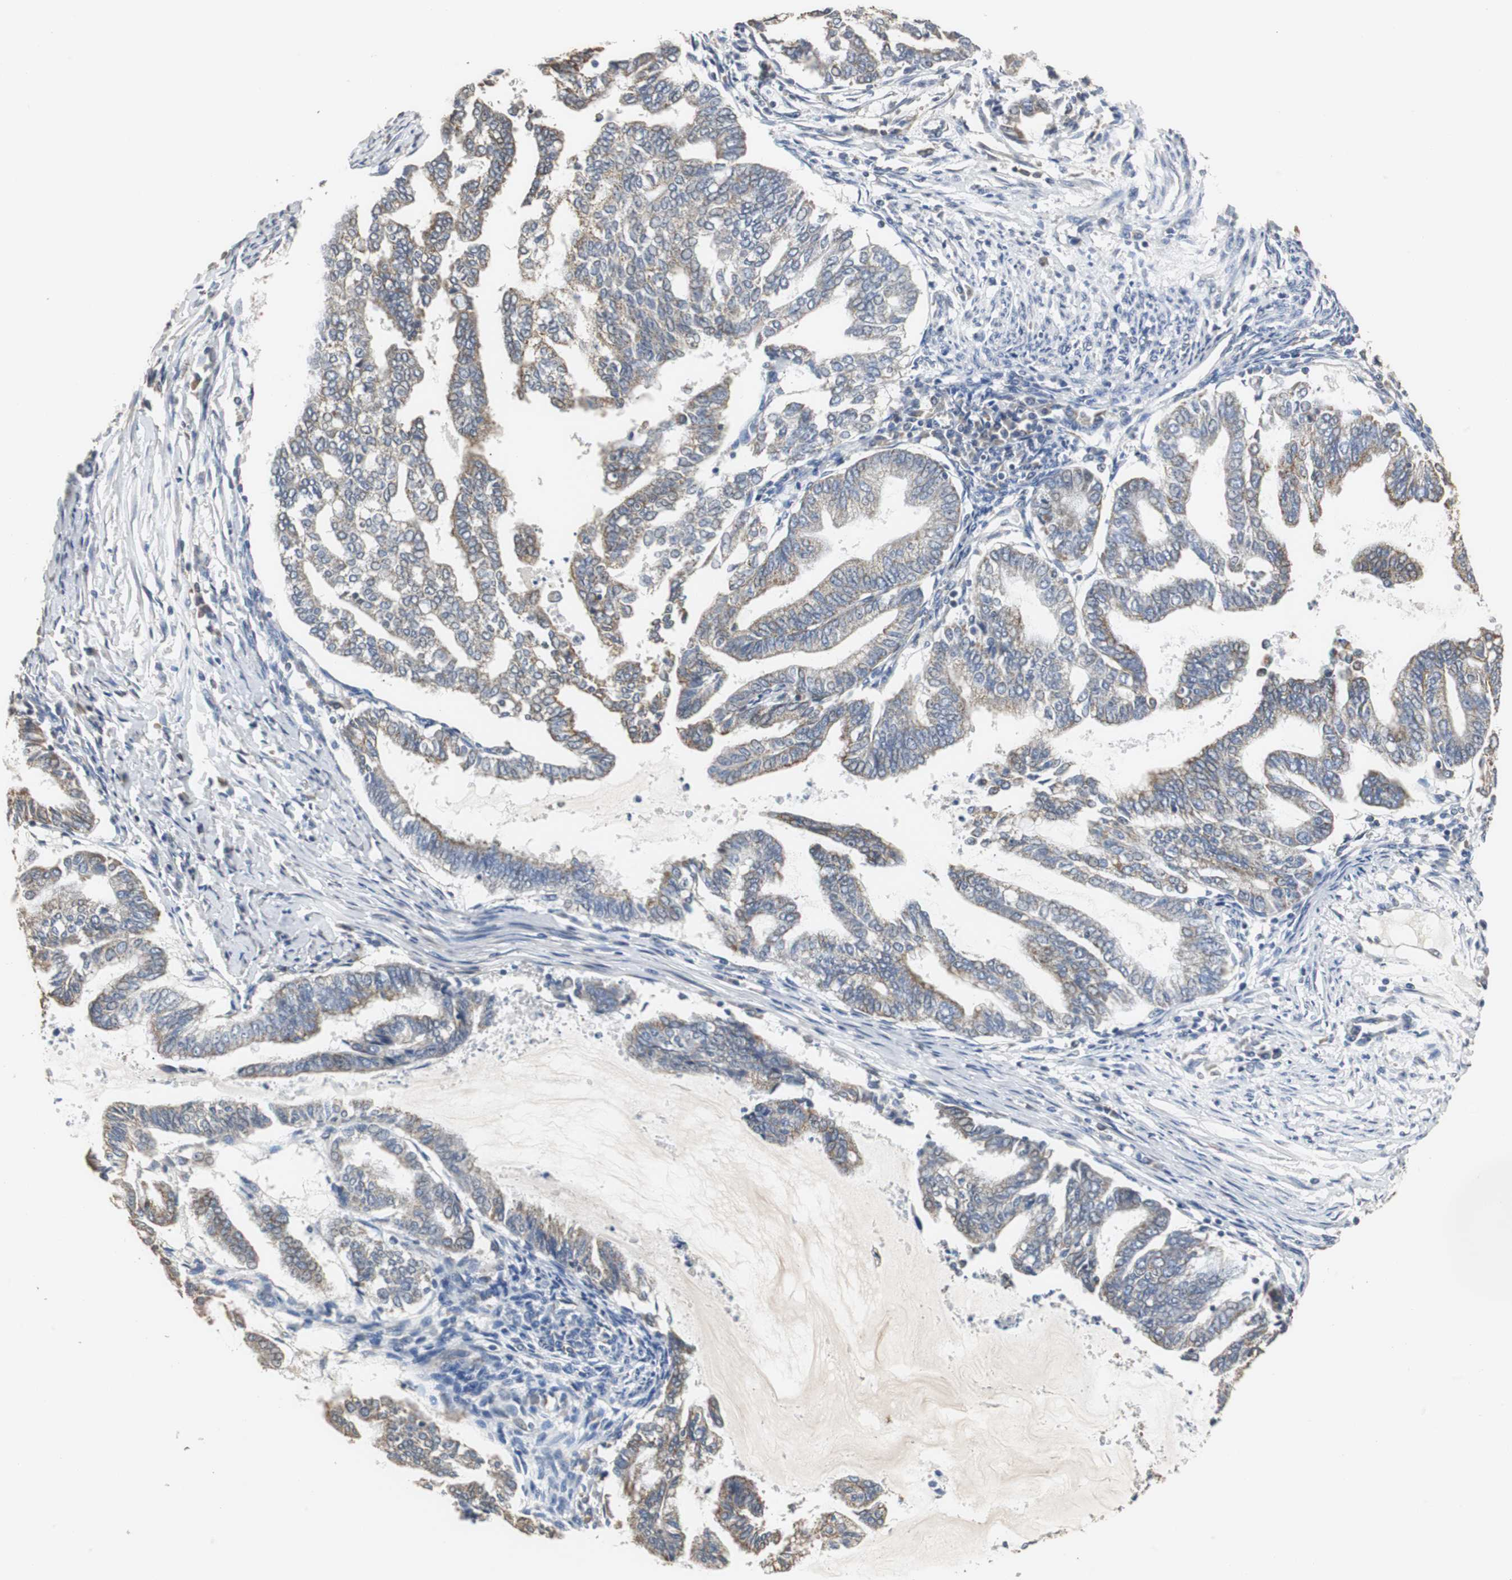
{"staining": {"intensity": "weak", "quantity": "<25%", "location": "cytoplasmic/membranous"}, "tissue": "endometrial cancer", "cell_type": "Tumor cells", "image_type": "cancer", "snomed": [{"axis": "morphology", "description": "Adenocarcinoma, NOS"}, {"axis": "topography", "description": "Endometrium"}], "caption": "The immunohistochemistry histopathology image has no significant positivity in tumor cells of endometrial adenocarcinoma tissue. (Brightfield microscopy of DAB immunohistochemistry at high magnification).", "gene": "HMGCL", "patient": {"sex": "female", "age": 79}}